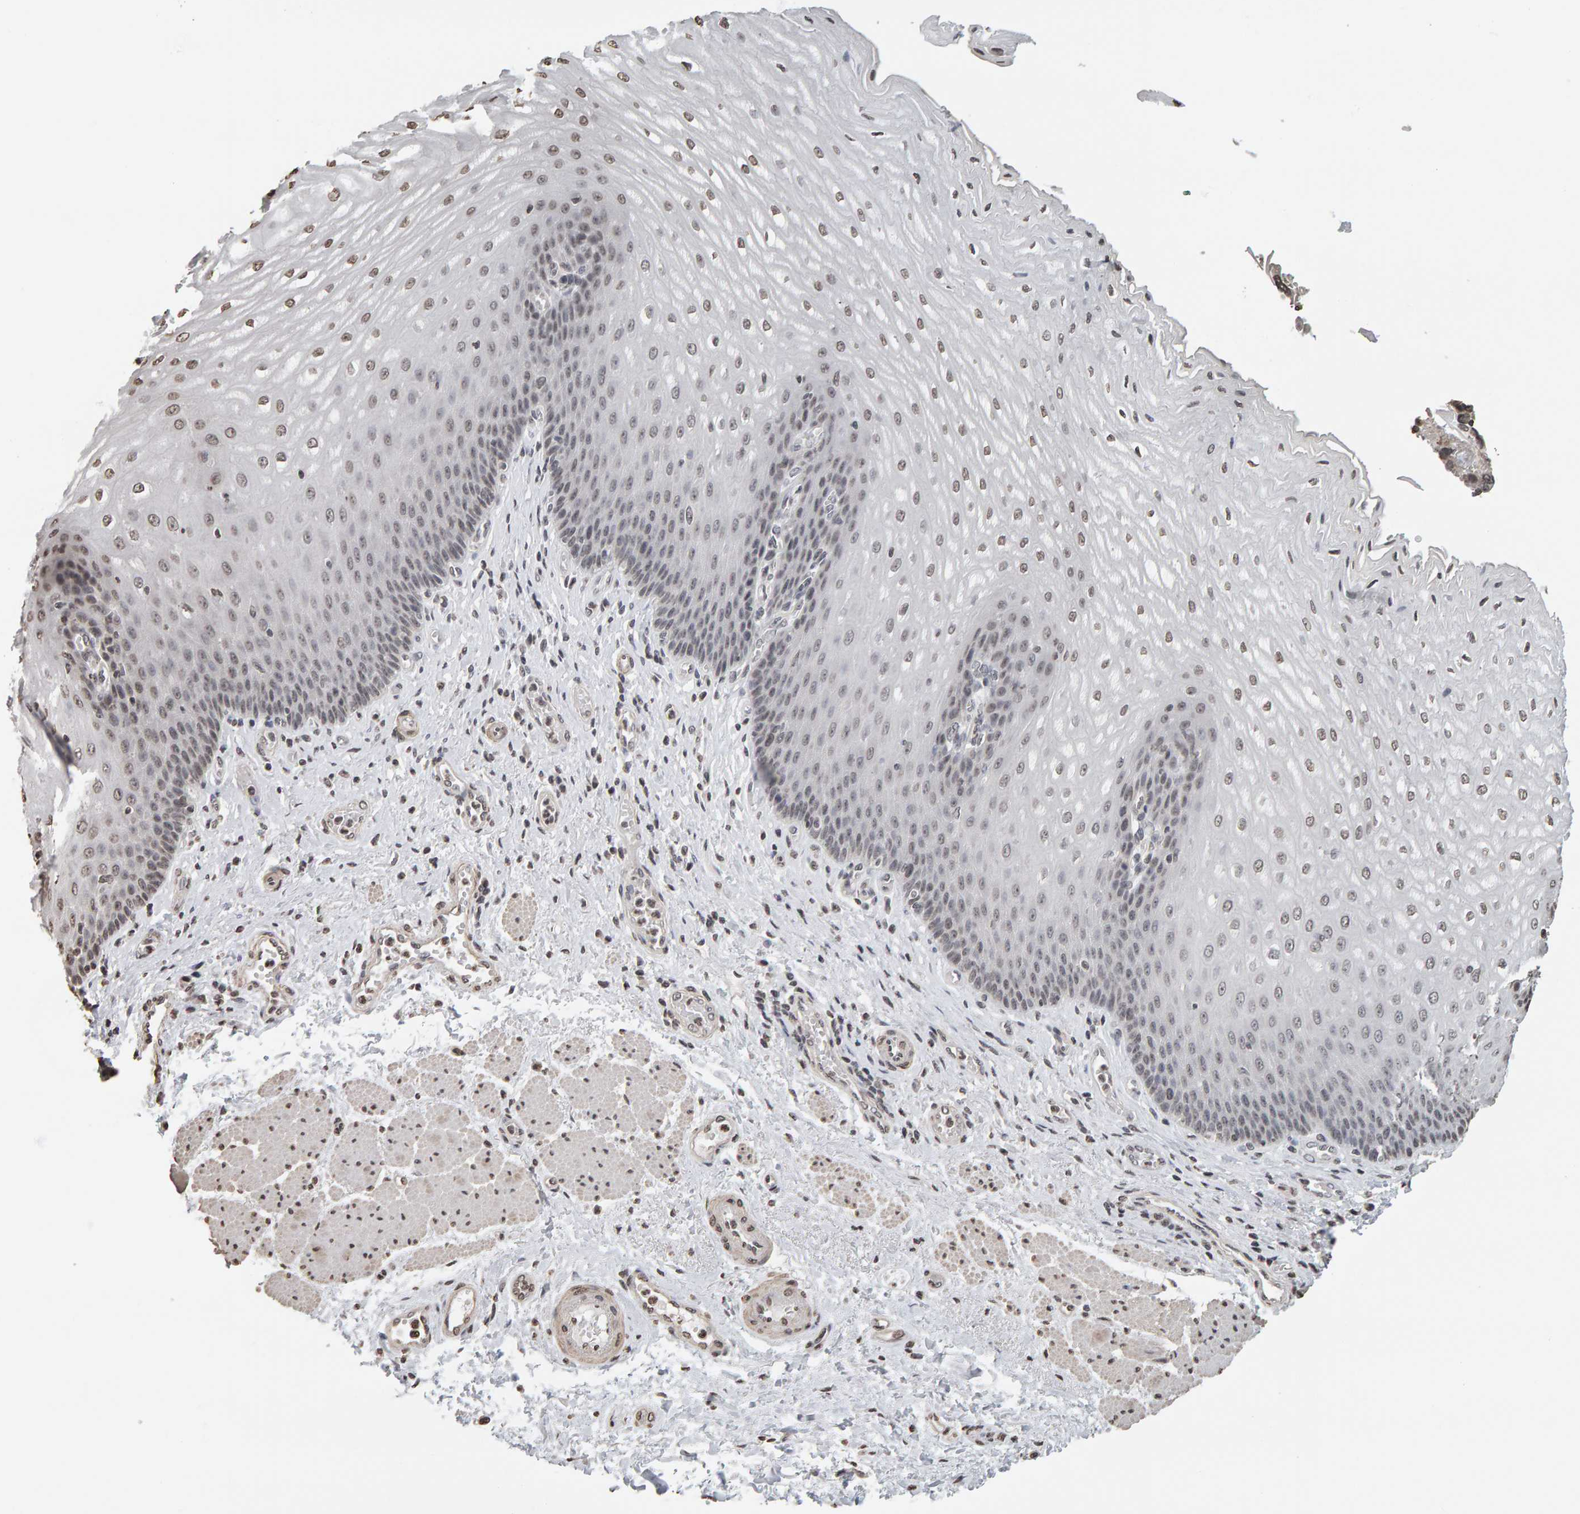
{"staining": {"intensity": "moderate", "quantity": "25%-75%", "location": "nuclear"}, "tissue": "esophagus", "cell_type": "Squamous epithelial cells", "image_type": "normal", "snomed": [{"axis": "morphology", "description": "Normal tissue, NOS"}, {"axis": "topography", "description": "Esophagus"}], "caption": "Immunohistochemical staining of unremarkable esophagus demonstrates moderate nuclear protein staining in approximately 25%-75% of squamous epithelial cells.", "gene": "AFF4", "patient": {"sex": "male", "age": 54}}